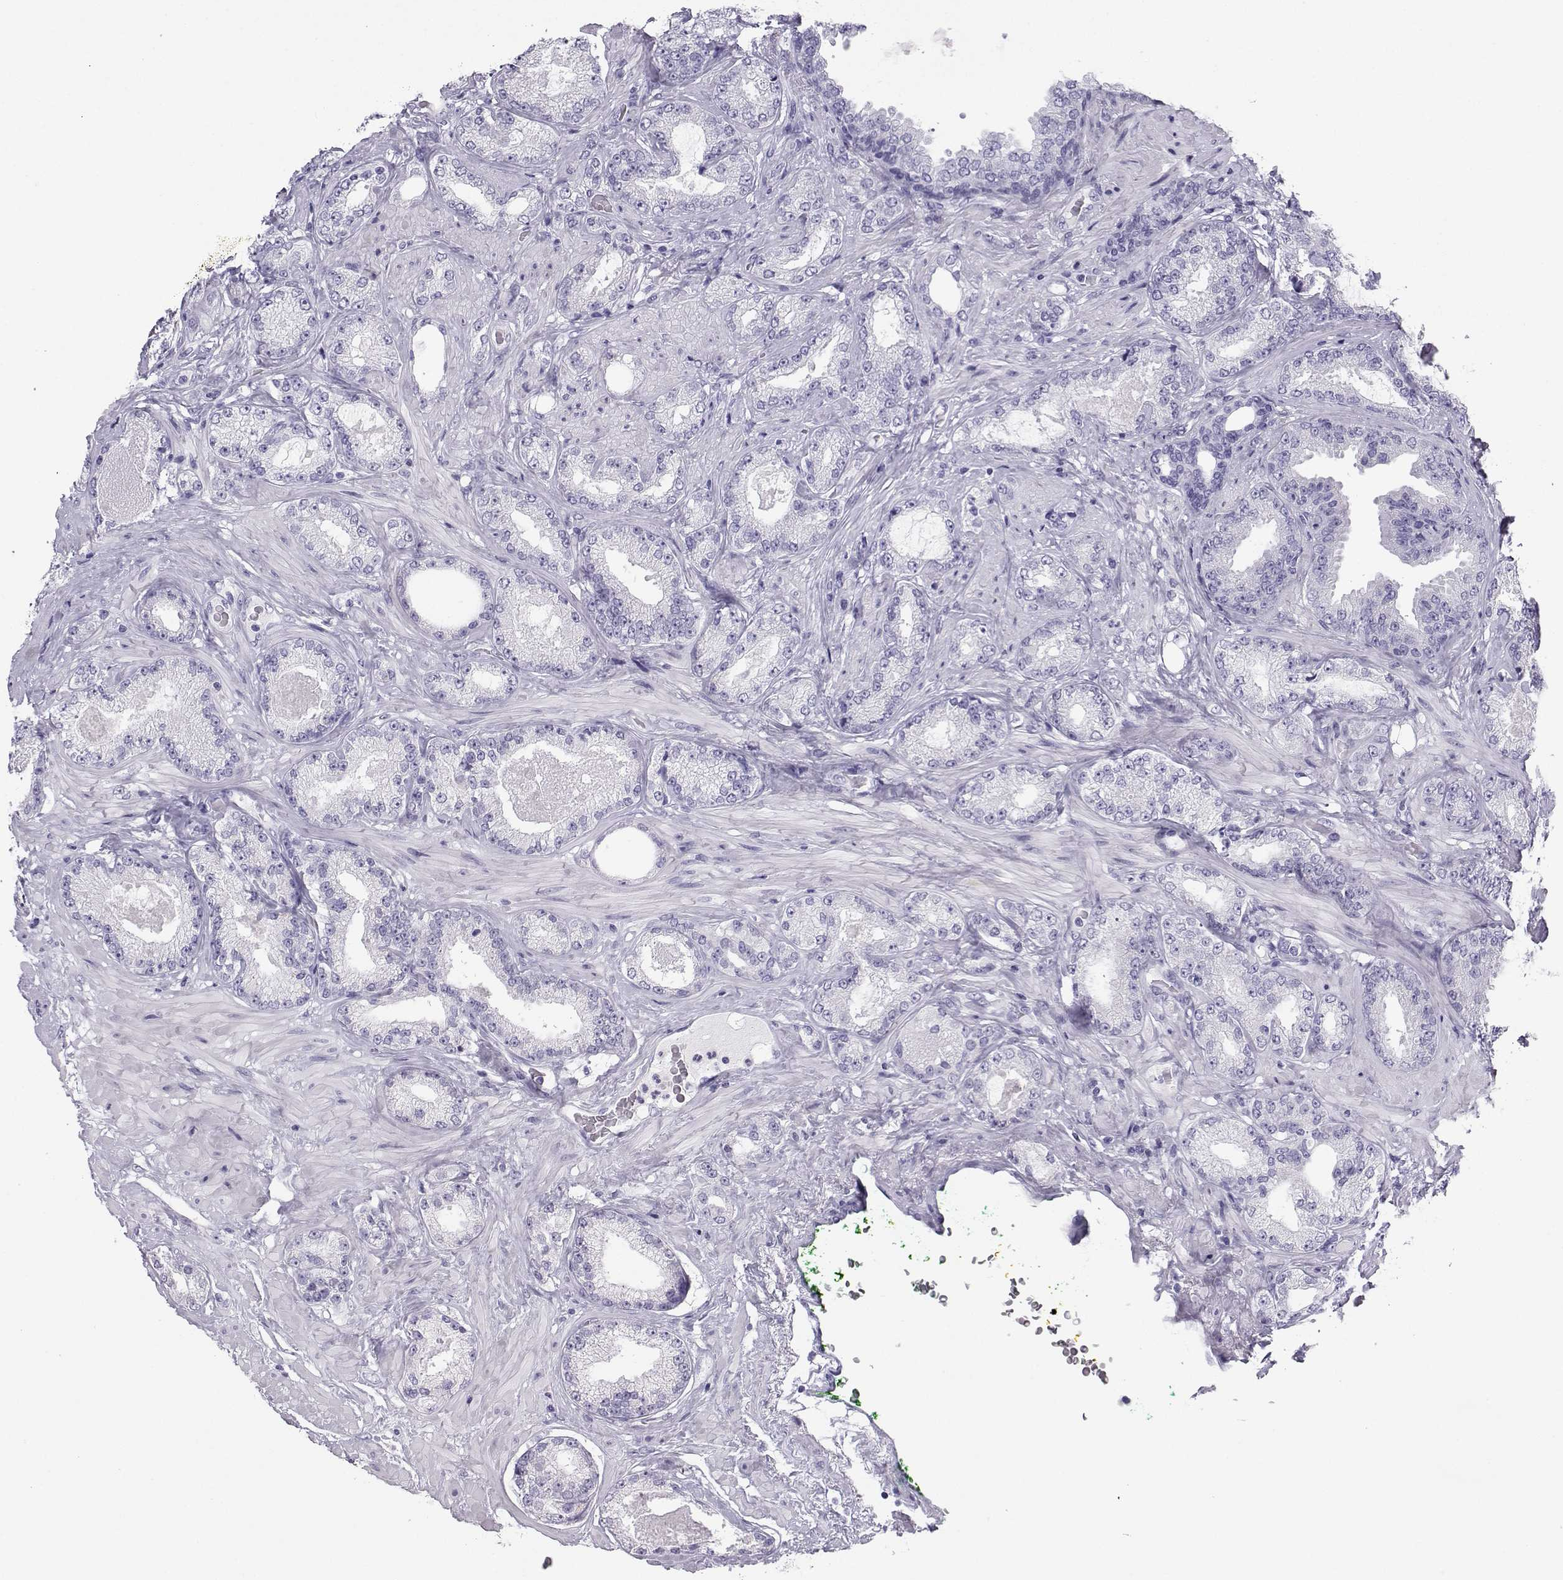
{"staining": {"intensity": "negative", "quantity": "none", "location": "none"}, "tissue": "prostate cancer", "cell_type": "Tumor cells", "image_type": "cancer", "snomed": [{"axis": "morphology", "description": "Adenocarcinoma, Low grade"}, {"axis": "topography", "description": "Prostate"}], "caption": "This is an immunohistochemistry image of prostate cancer (adenocarcinoma (low-grade)). There is no staining in tumor cells.", "gene": "NEFL", "patient": {"sex": "male", "age": 68}}